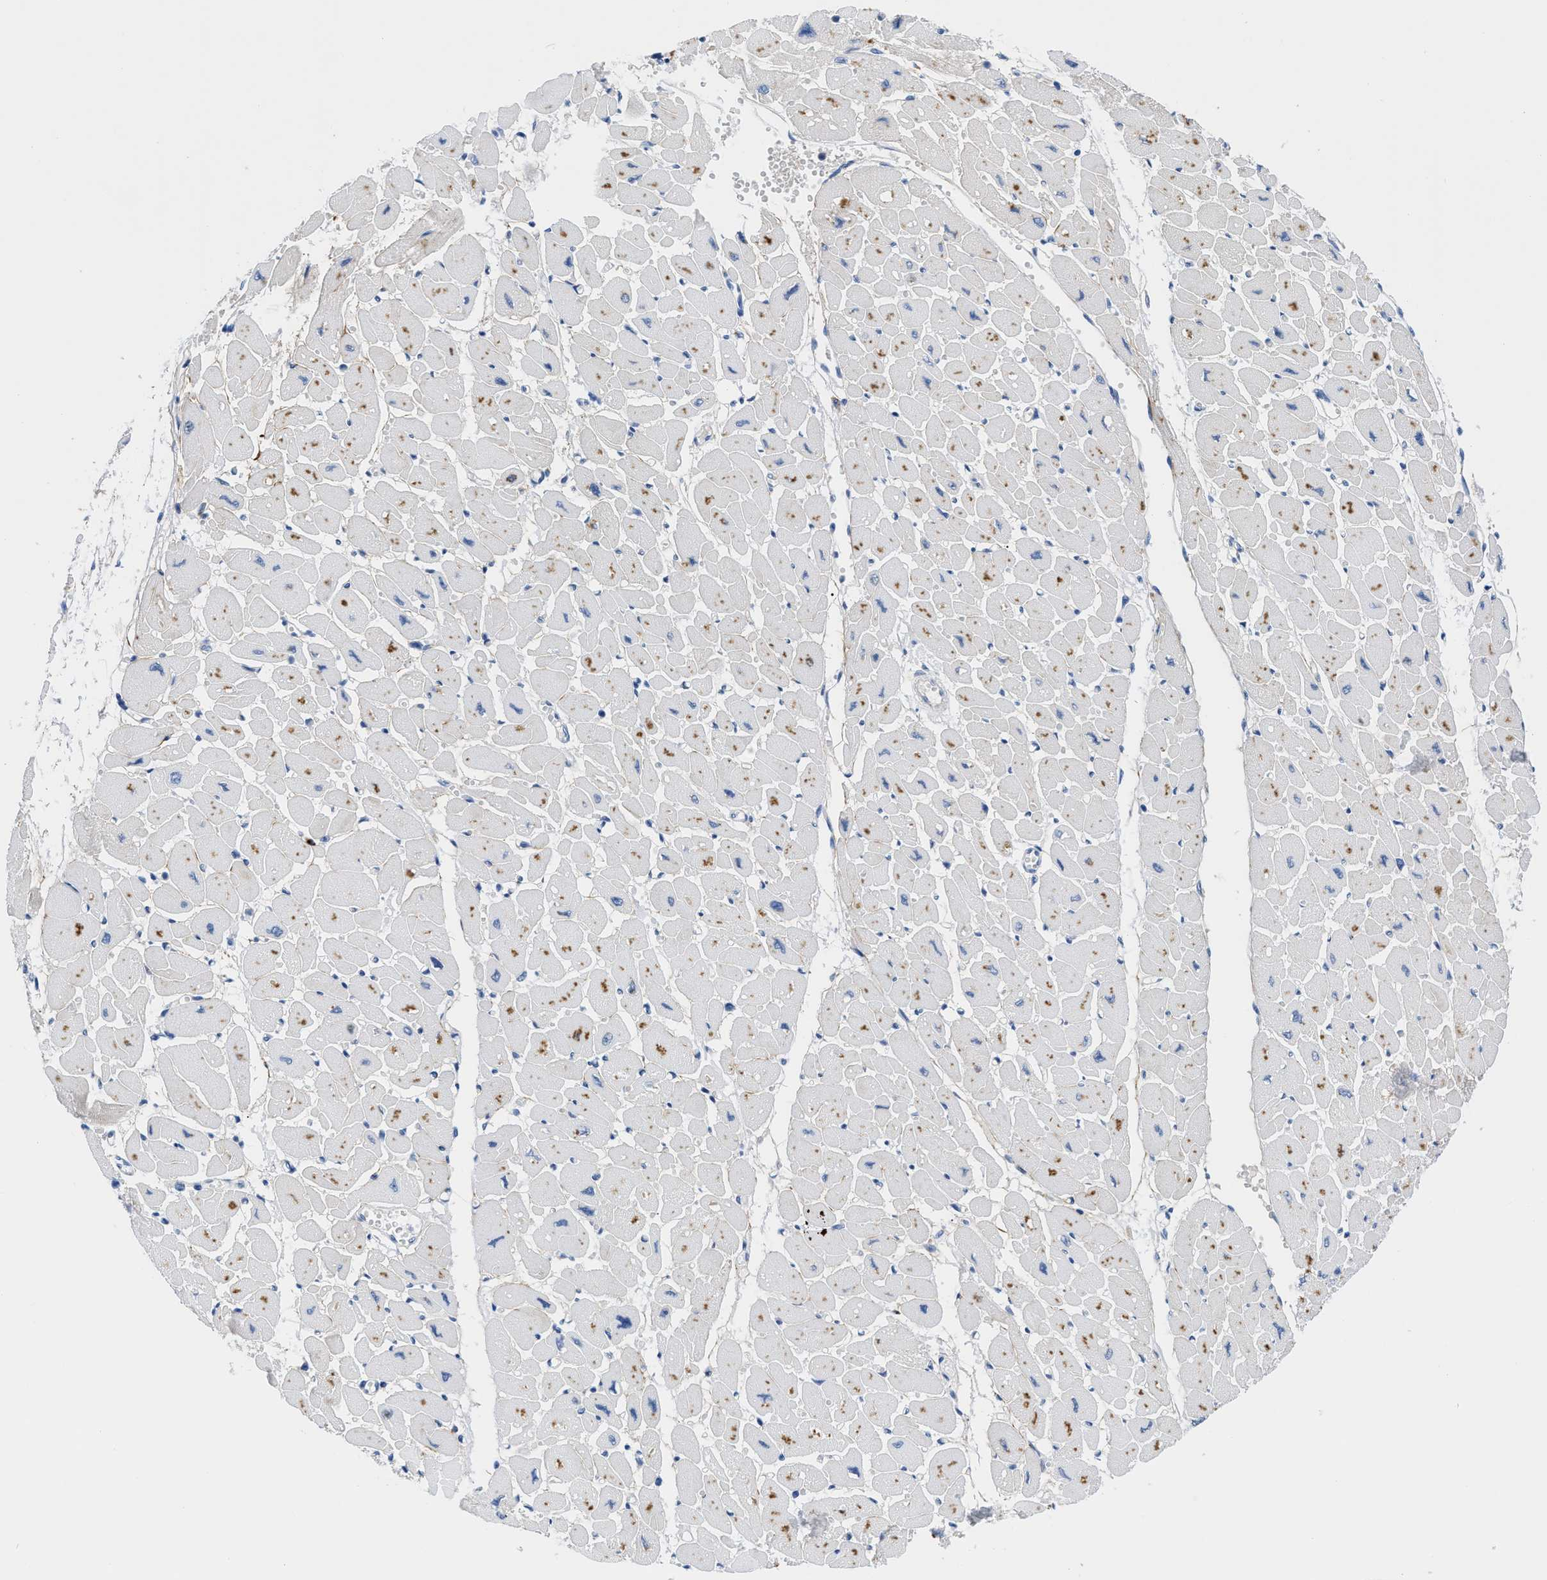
{"staining": {"intensity": "weak", "quantity": "25%-75%", "location": "cytoplasmic/membranous"}, "tissue": "heart muscle", "cell_type": "Cardiomyocytes", "image_type": "normal", "snomed": [{"axis": "morphology", "description": "Normal tissue, NOS"}, {"axis": "topography", "description": "Heart"}], "caption": "Immunohistochemical staining of benign human heart muscle reveals weak cytoplasmic/membranous protein positivity in about 25%-75% of cardiomyocytes. Using DAB (brown) and hematoxylin (blue) stains, captured at high magnification using brightfield microscopy.", "gene": "OR9K2", "patient": {"sex": "female", "age": 54}}